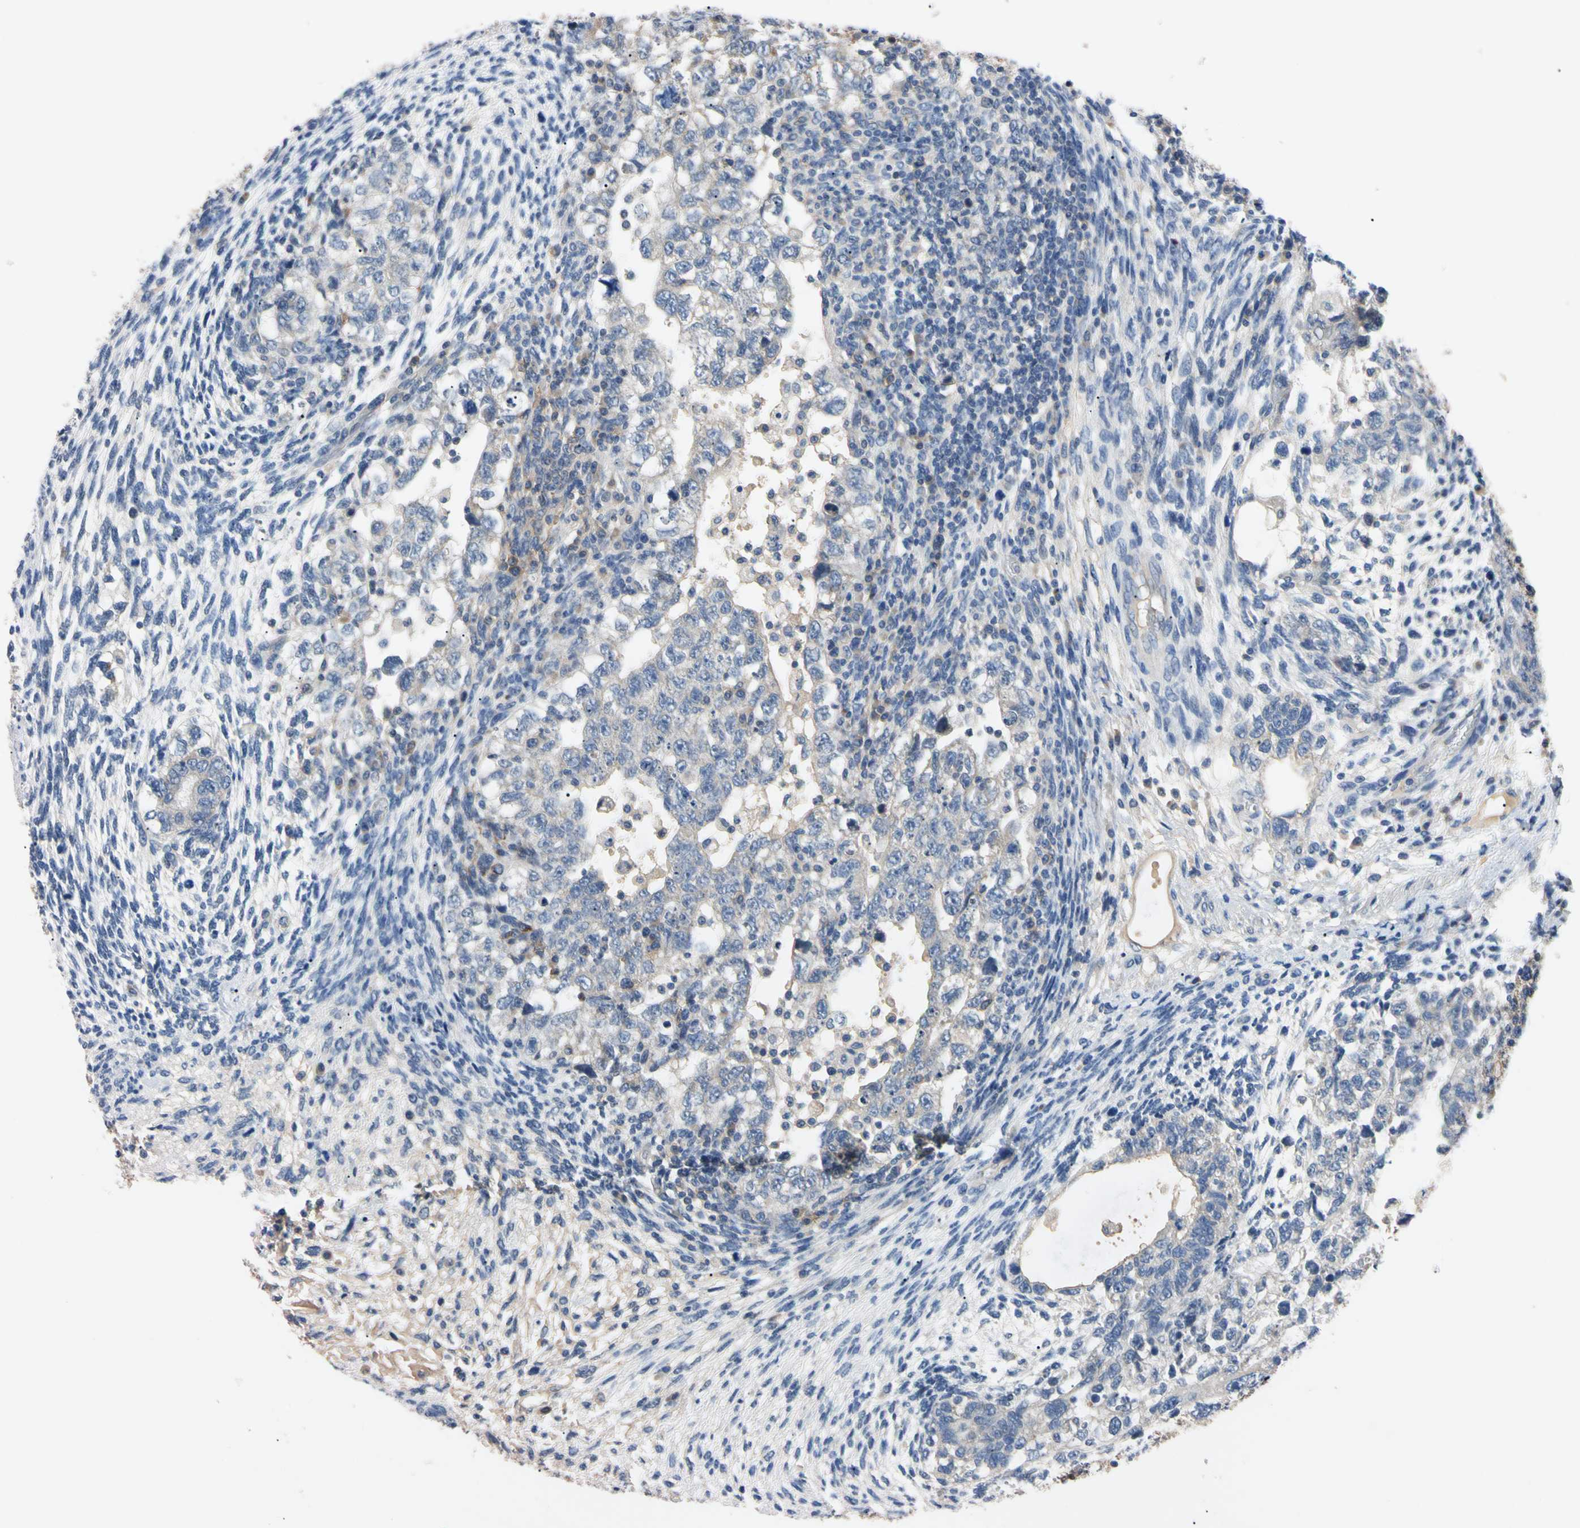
{"staining": {"intensity": "negative", "quantity": "none", "location": "none"}, "tissue": "testis cancer", "cell_type": "Tumor cells", "image_type": "cancer", "snomed": [{"axis": "morphology", "description": "Normal tissue, NOS"}, {"axis": "morphology", "description": "Carcinoma, Embryonal, NOS"}, {"axis": "topography", "description": "Testis"}], "caption": "This is an immunohistochemistry (IHC) micrograph of human embryonal carcinoma (testis). There is no positivity in tumor cells.", "gene": "PNKD", "patient": {"sex": "male", "age": 36}}